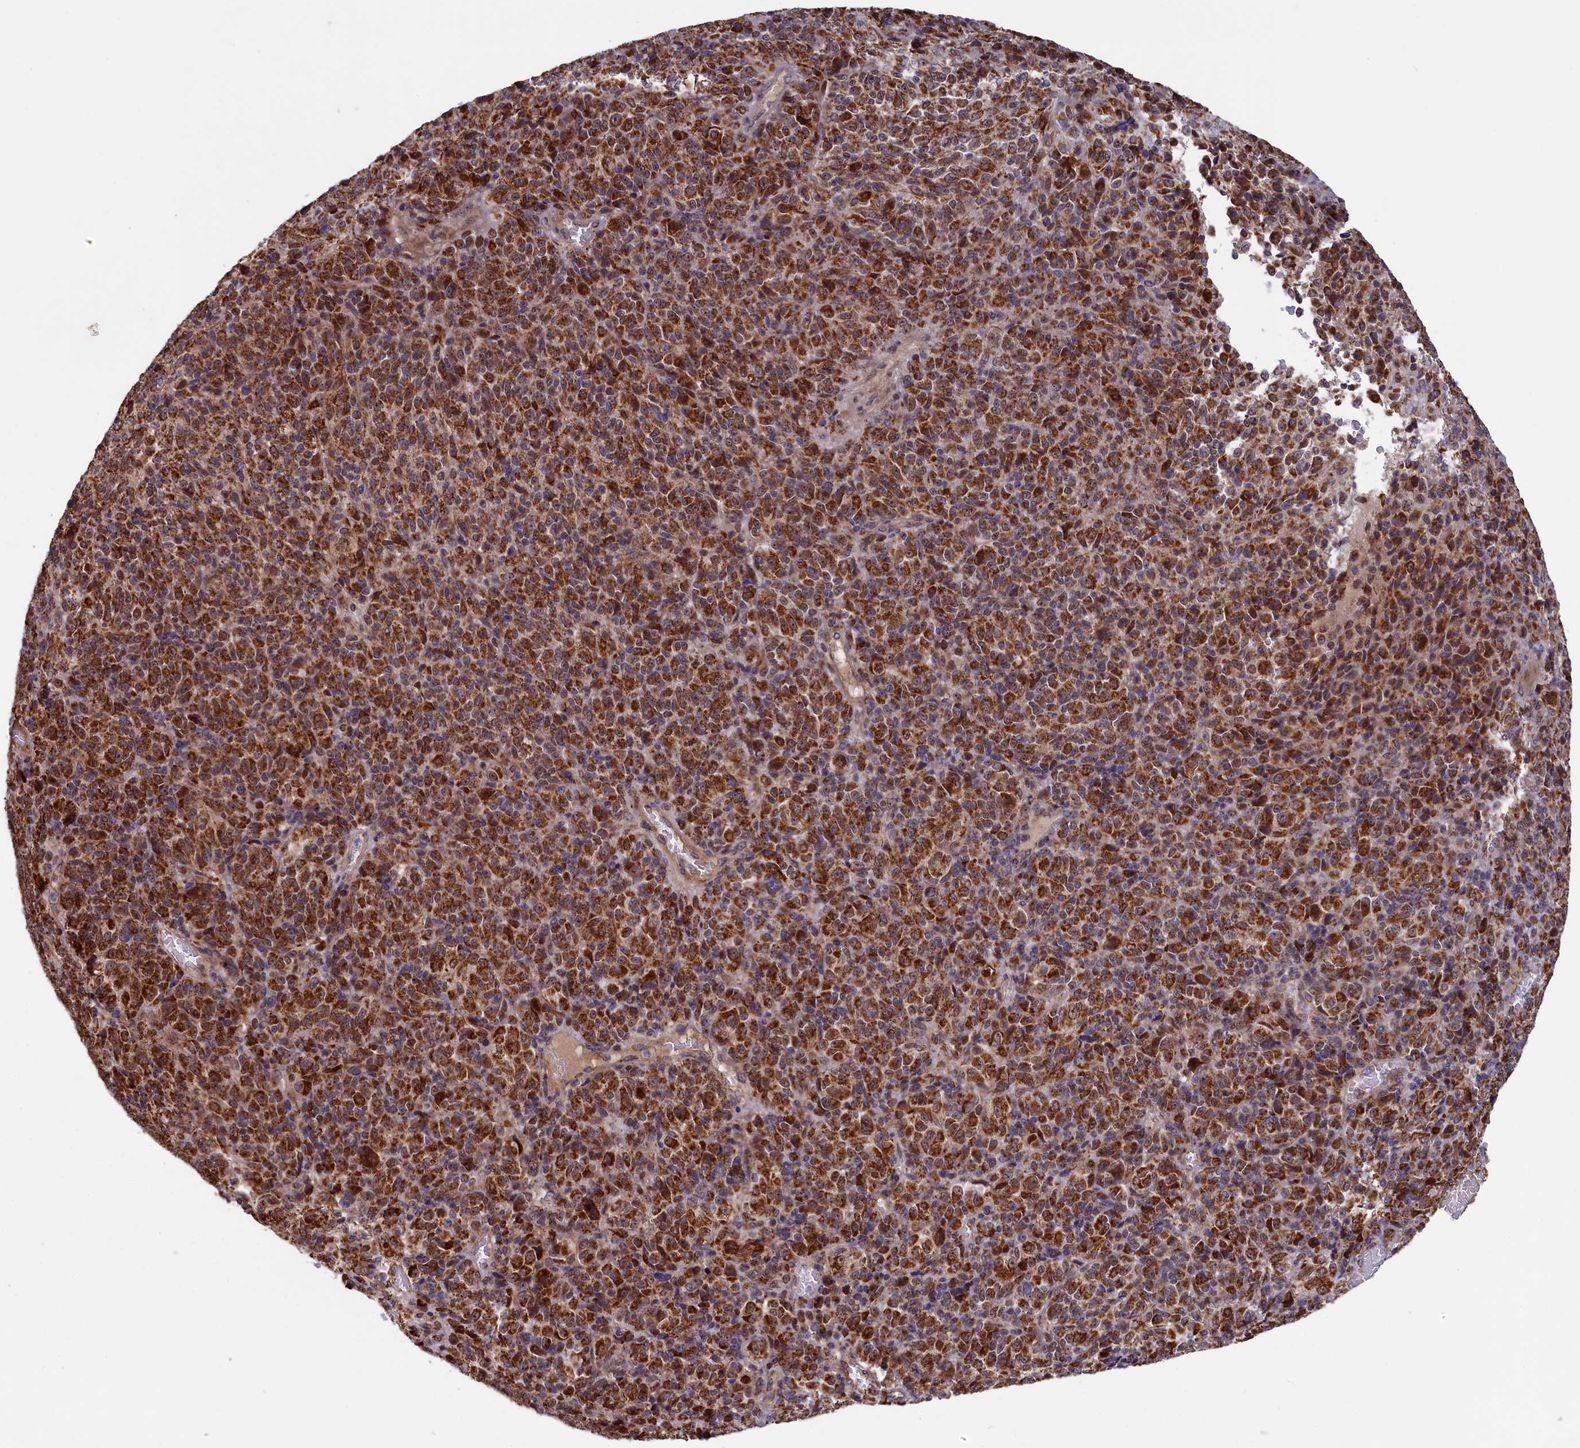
{"staining": {"intensity": "strong", "quantity": ">75%", "location": "cytoplasmic/membranous"}, "tissue": "melanoma", "cell_type": "Tumor cells", "image_type": "cancer", "snomed": [{"axis": "morphology", "description": "Malignant melanoma, Metastatic site"}, {"axis": "topography", "description": "Brain"}], "caption": "The histopathology image demonstrates staining of malignant melanoma (metastatic site), revealing strong cytoplasmic/membranous protein staining (brown color) within tumor cells. (Stains: DAB in brown, nuclei in blue, Microscopy: brightfield microscopy at high magnification).", "gene": "DUS3L", "patient": {"sex": "female", "age": 56}}